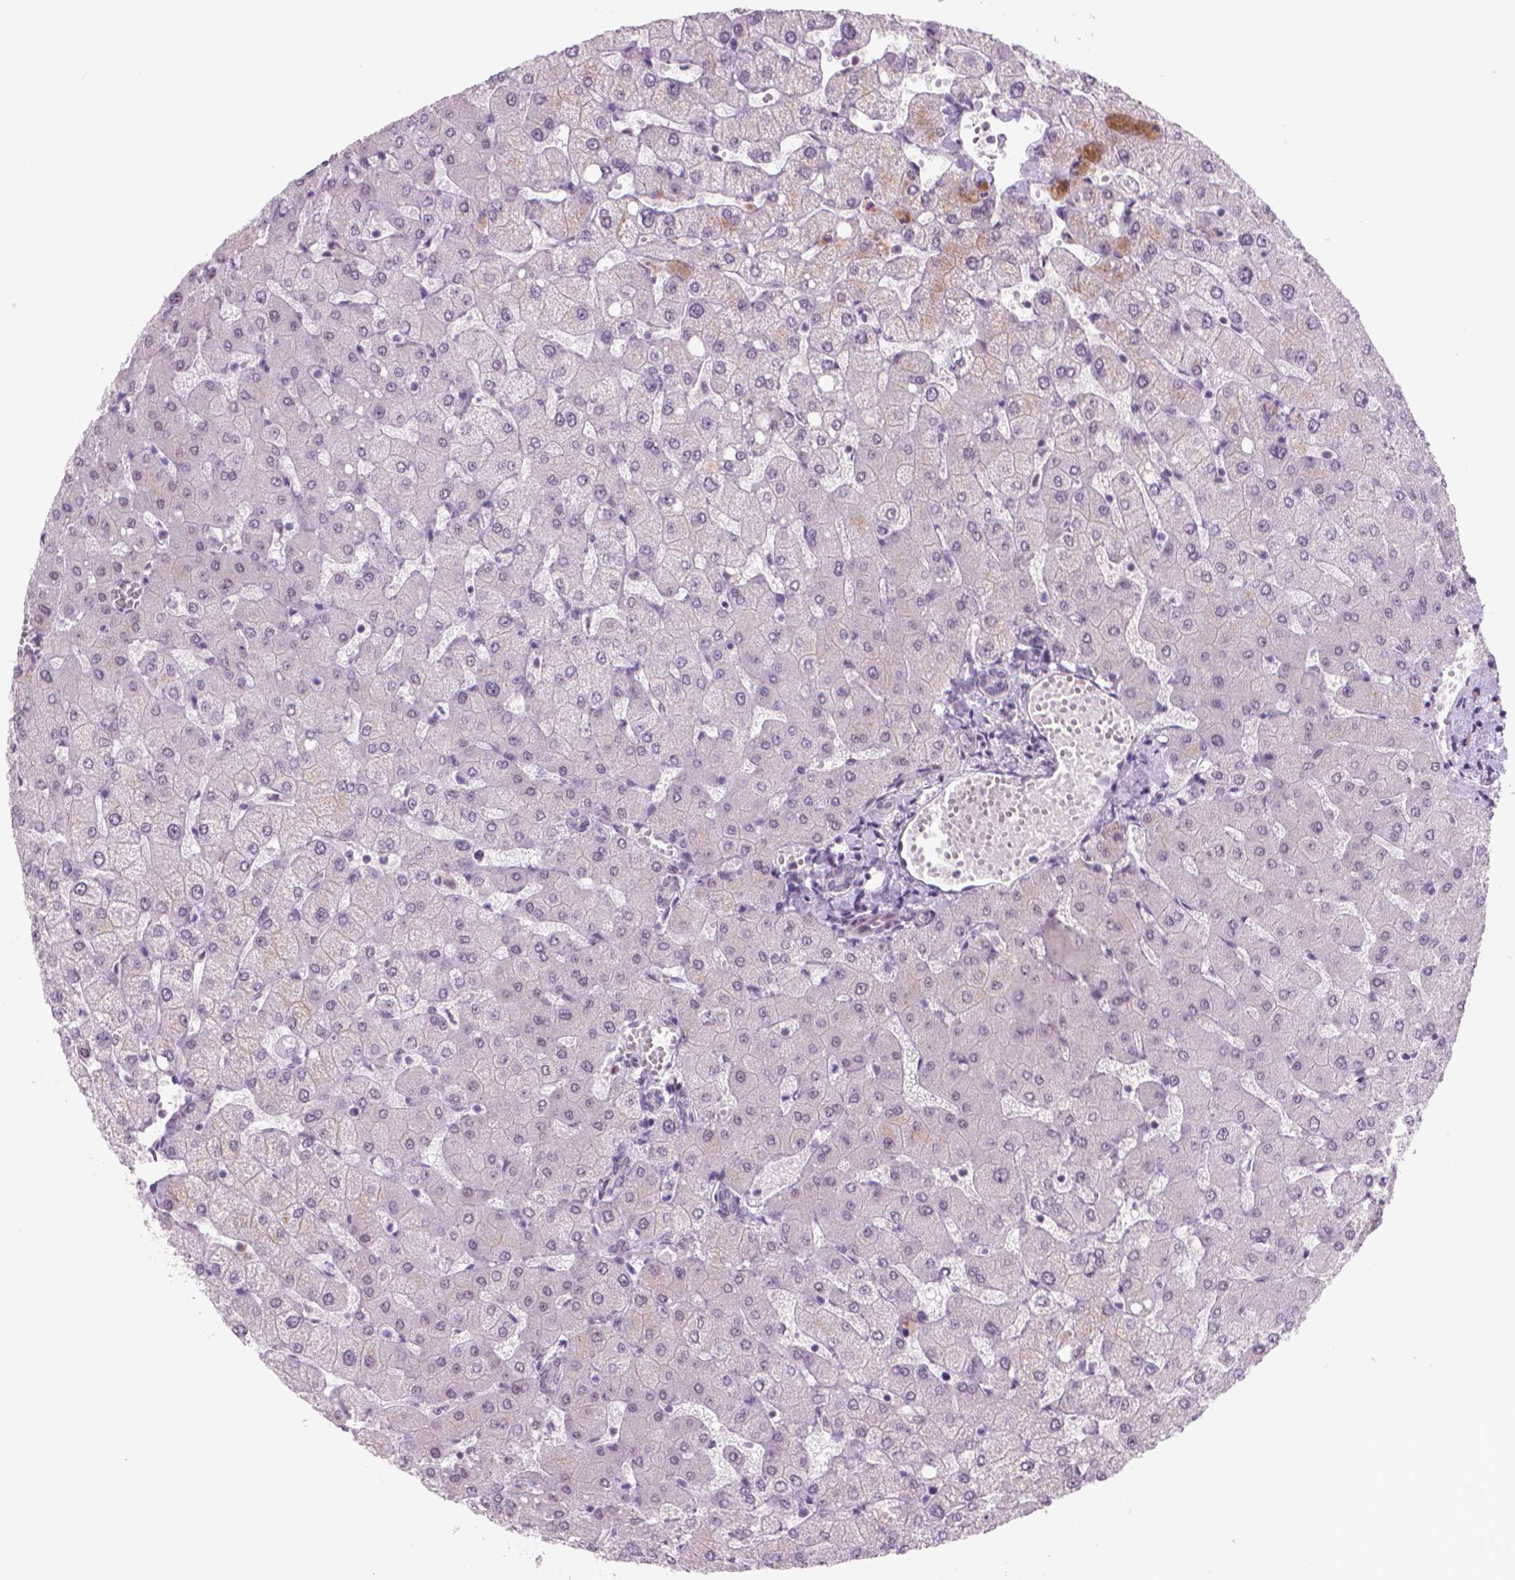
{"staining": {"intensity": "negative", "quantity": "none", "location": "none"}, "tissue": "liver", "cell_type": "Cholangiocytes", "image_type": "normal", "snomed": [{"axis": "morphology", "description": "Normal tissue, NOS"}, {"axis": "topography", "description": "Liver"}], "caption": "Liver was stained to show a protein in brown. There is no significant staining in cholangiocytes. (DAB (3,3'-diaminobenzidine) IHC visualized using brightfield microscopy, high magnification).", "gene": "POLR3D", "patient": {"sex": "female", "age": 54}}